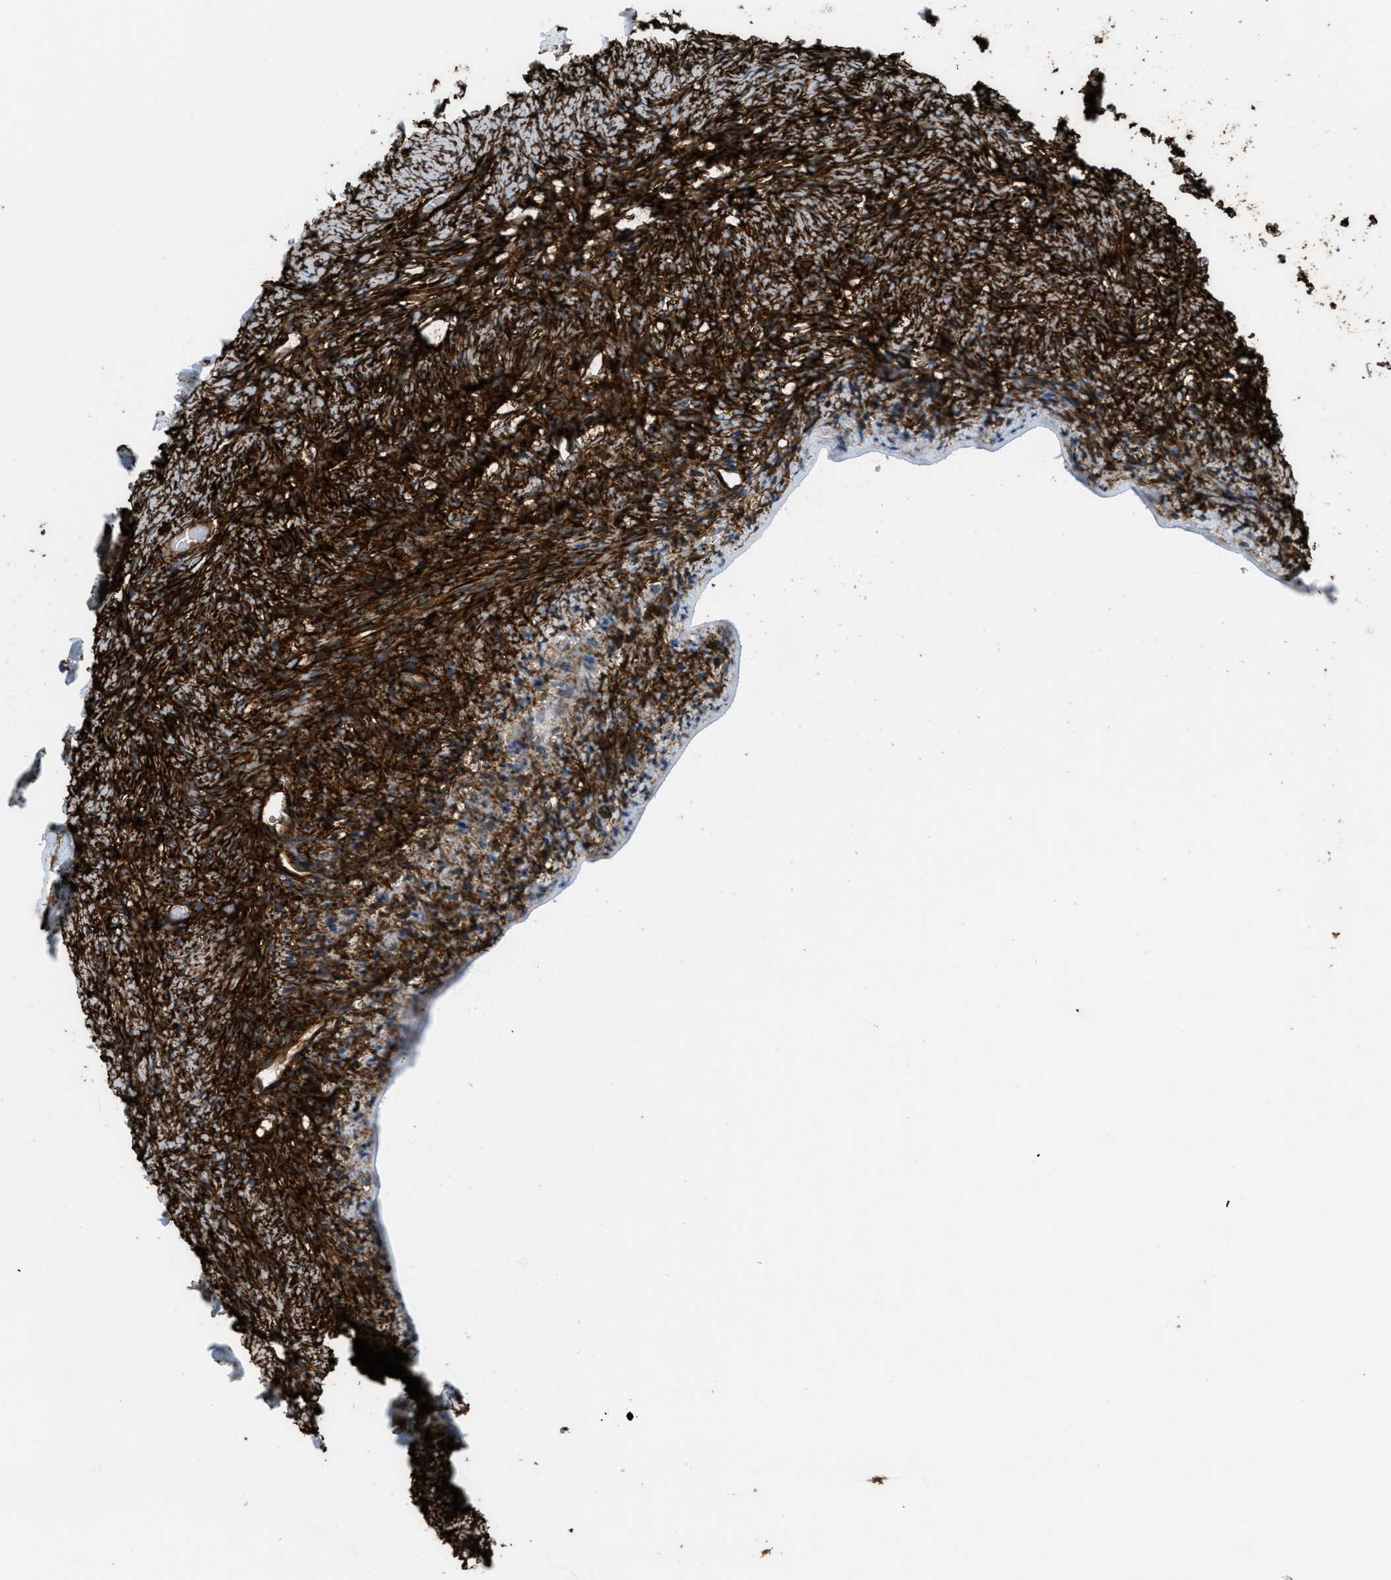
{"staining": {"intensity": "strong", "quantity": ">75%", "location": "cytoplasmic/membranous"}, "tissue": "ovary", "cell_type": "Ovarian stroma cells", "image_type": "normal", "snomed": [{"axis": "morphology", "description": "Normal tissue, NOS"}, {"axis": "topography", "description": "Ovary"}], "caption": "Ovarian stroma cells demonstrate high levels of strong cytoplasmic/membranous positivity in approximately >75% of cells in benign human ovary. Immunohistochemistry (ihc) stains the protein in brown and the nuclei are stained blue.", "gene": "CALD1", "patient": {"sex": "female", "age": 27}}